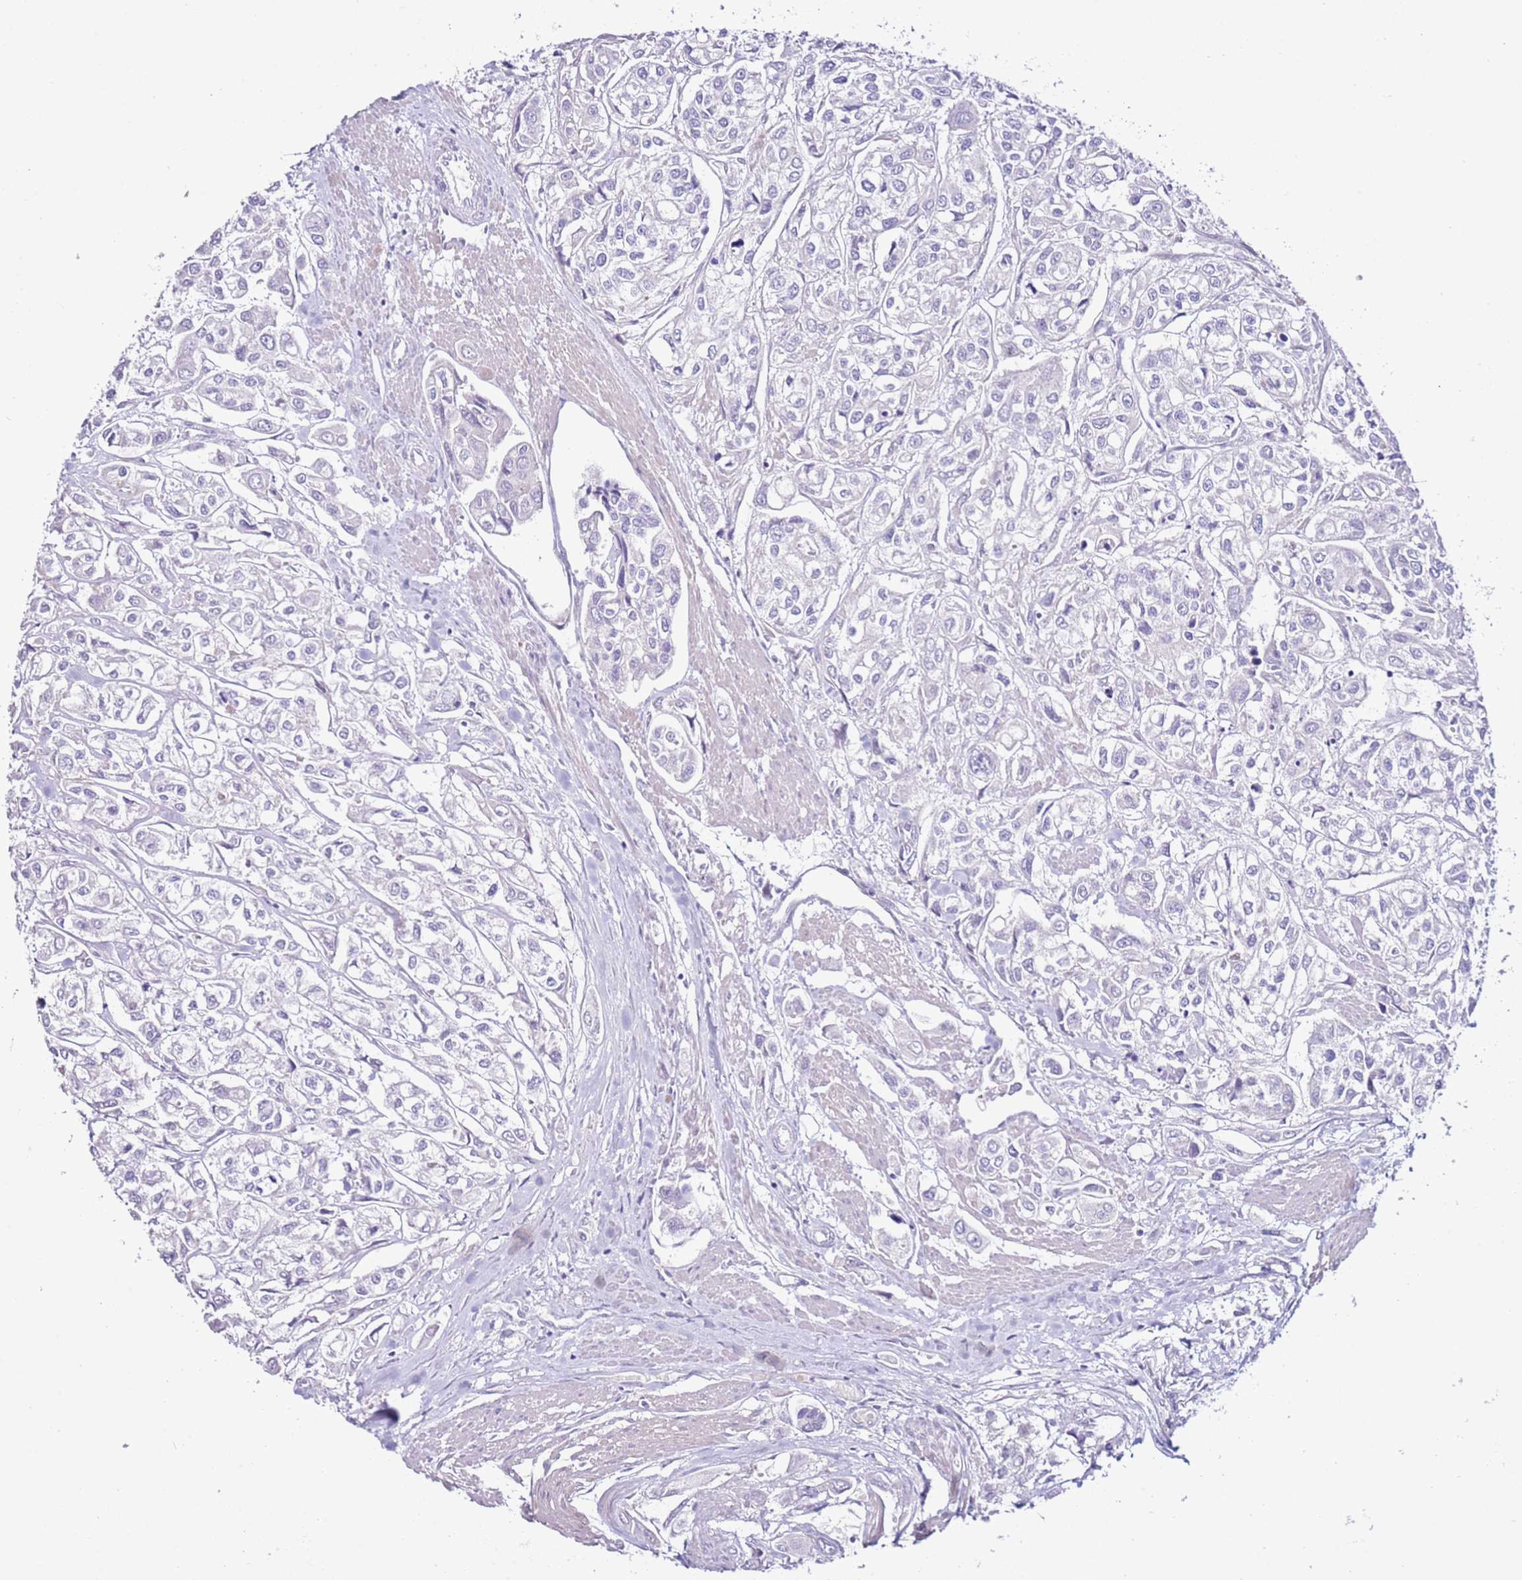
{"staining": {"intensity": "negative", "quantity": "none", "location": "none"}, "tissue": "urothelial cancer", "cell_type": "Tumor cells", "image_type": "cancer", "snomed": [{"axis": "morphology", "description": "Urothelial carcinoma, High grade"}, {"axis": "topography", "description": "Urinary bladder"}], "caption": "The immunohistochemistry photomicrograph has no significant positivity in tumor cells of urothelial carcinoma (high-grade) tissue.", "gene": "HGD", "patient": {"sex": "male", "age": 67}}